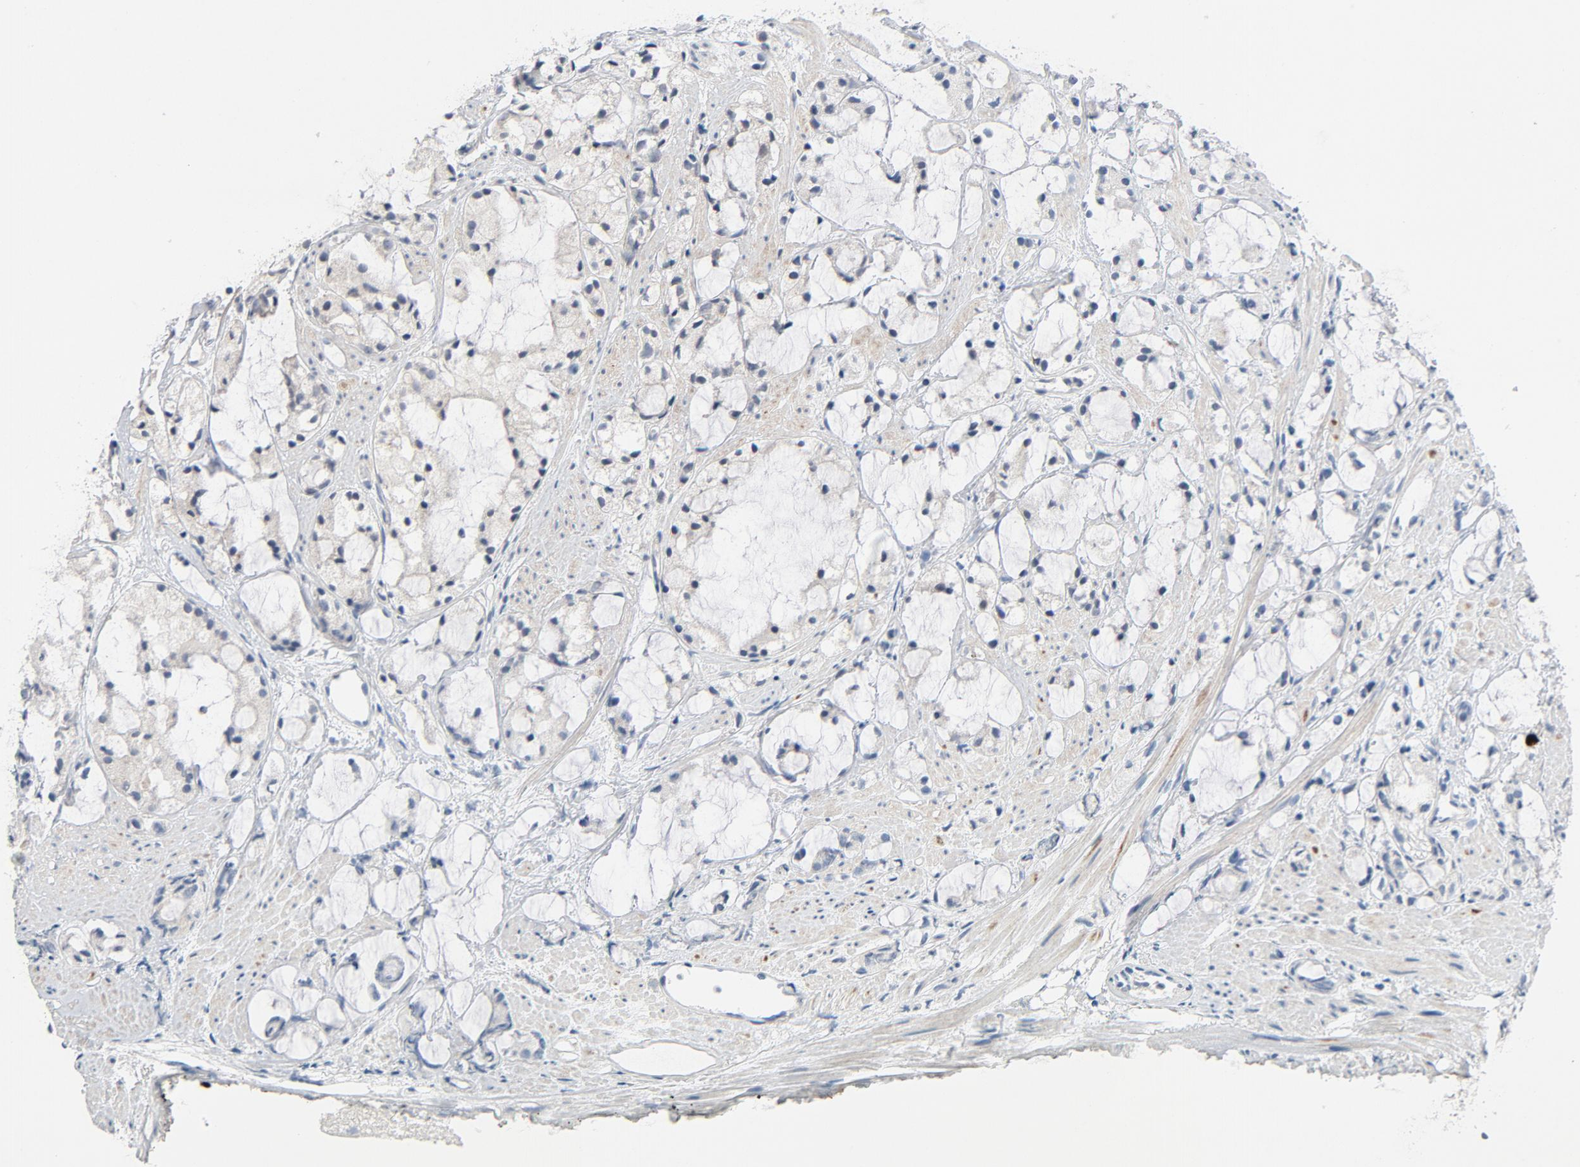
{"staining": {"intensity": "negative", "quantity": "none", "location": "none"}, "tissue": "prostate cancer", "cell_type": "Tumor cells", "image_type": "cancer", "snomed": [{"axis": "morphology", "description": "Adenocarcinoma, High grade"}, {"axis": "topography", "description": "Prostate"}], "caption": "An IHC image of prostate cancer (adenocarcinoma (high-grade)) is shown. There is no staining in tumor cells of prostate cancer (adenocarcinoma (high-grade)).", "gene": "TSG101", "patient": {"sex": "male", "age": 85}}